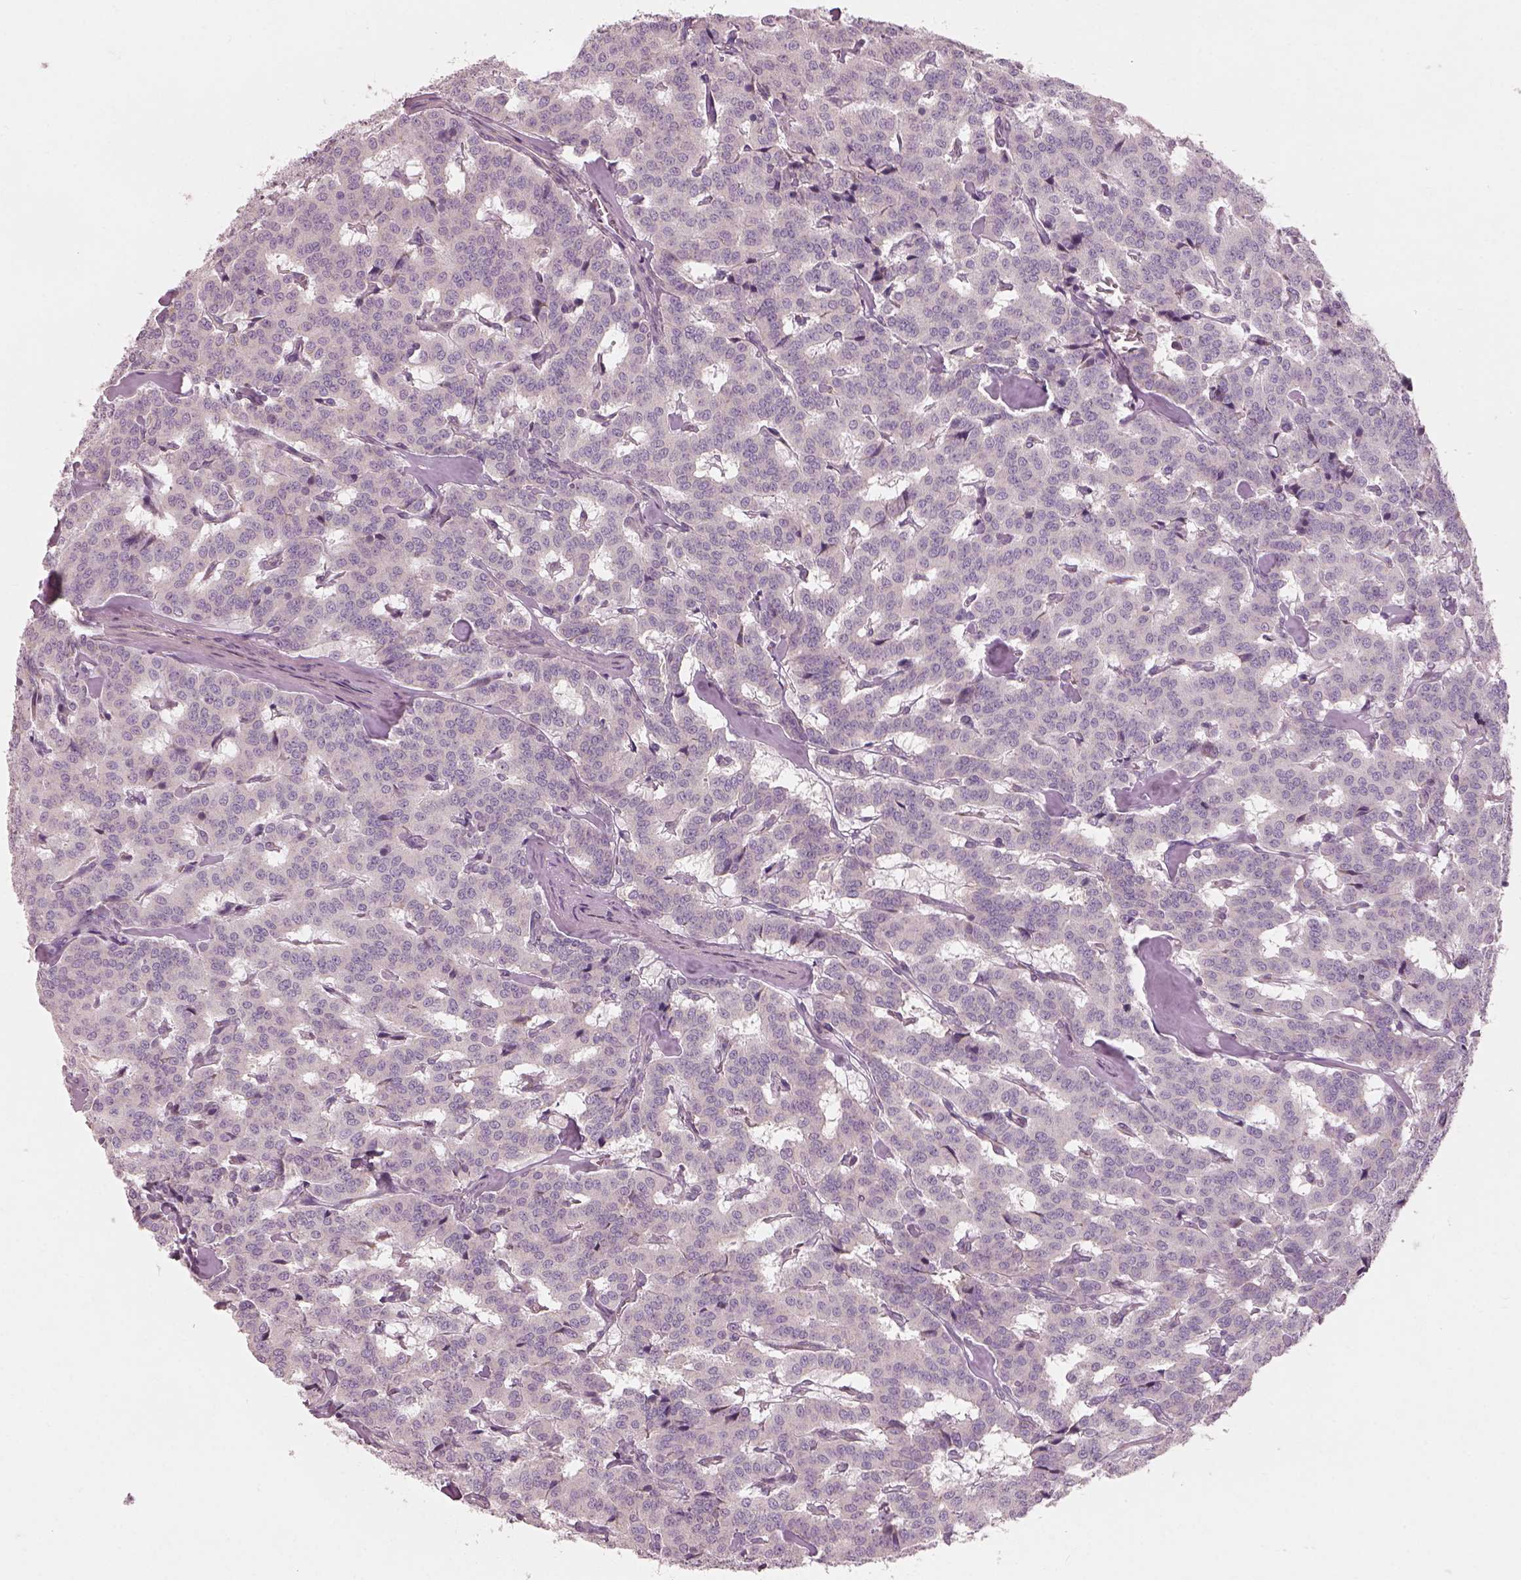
{"staining": {"intensity": "negative", "quantity": "none", "location": "none"}, "tissue": "carcinoid", "cell_type": "Tumor cells", "image_type": "cancer", "snomed": [{"axis": "morphology", "description": "Carcinoid, malignant, NOS"}, {"axis": "topography", "description": "Lung"}], "caption": "Protein analysis of malignant carcinoid reveals no significant staining in tumor cells.", "gene": "CDS1", "patient": {"sex": "female", "age": 46}}